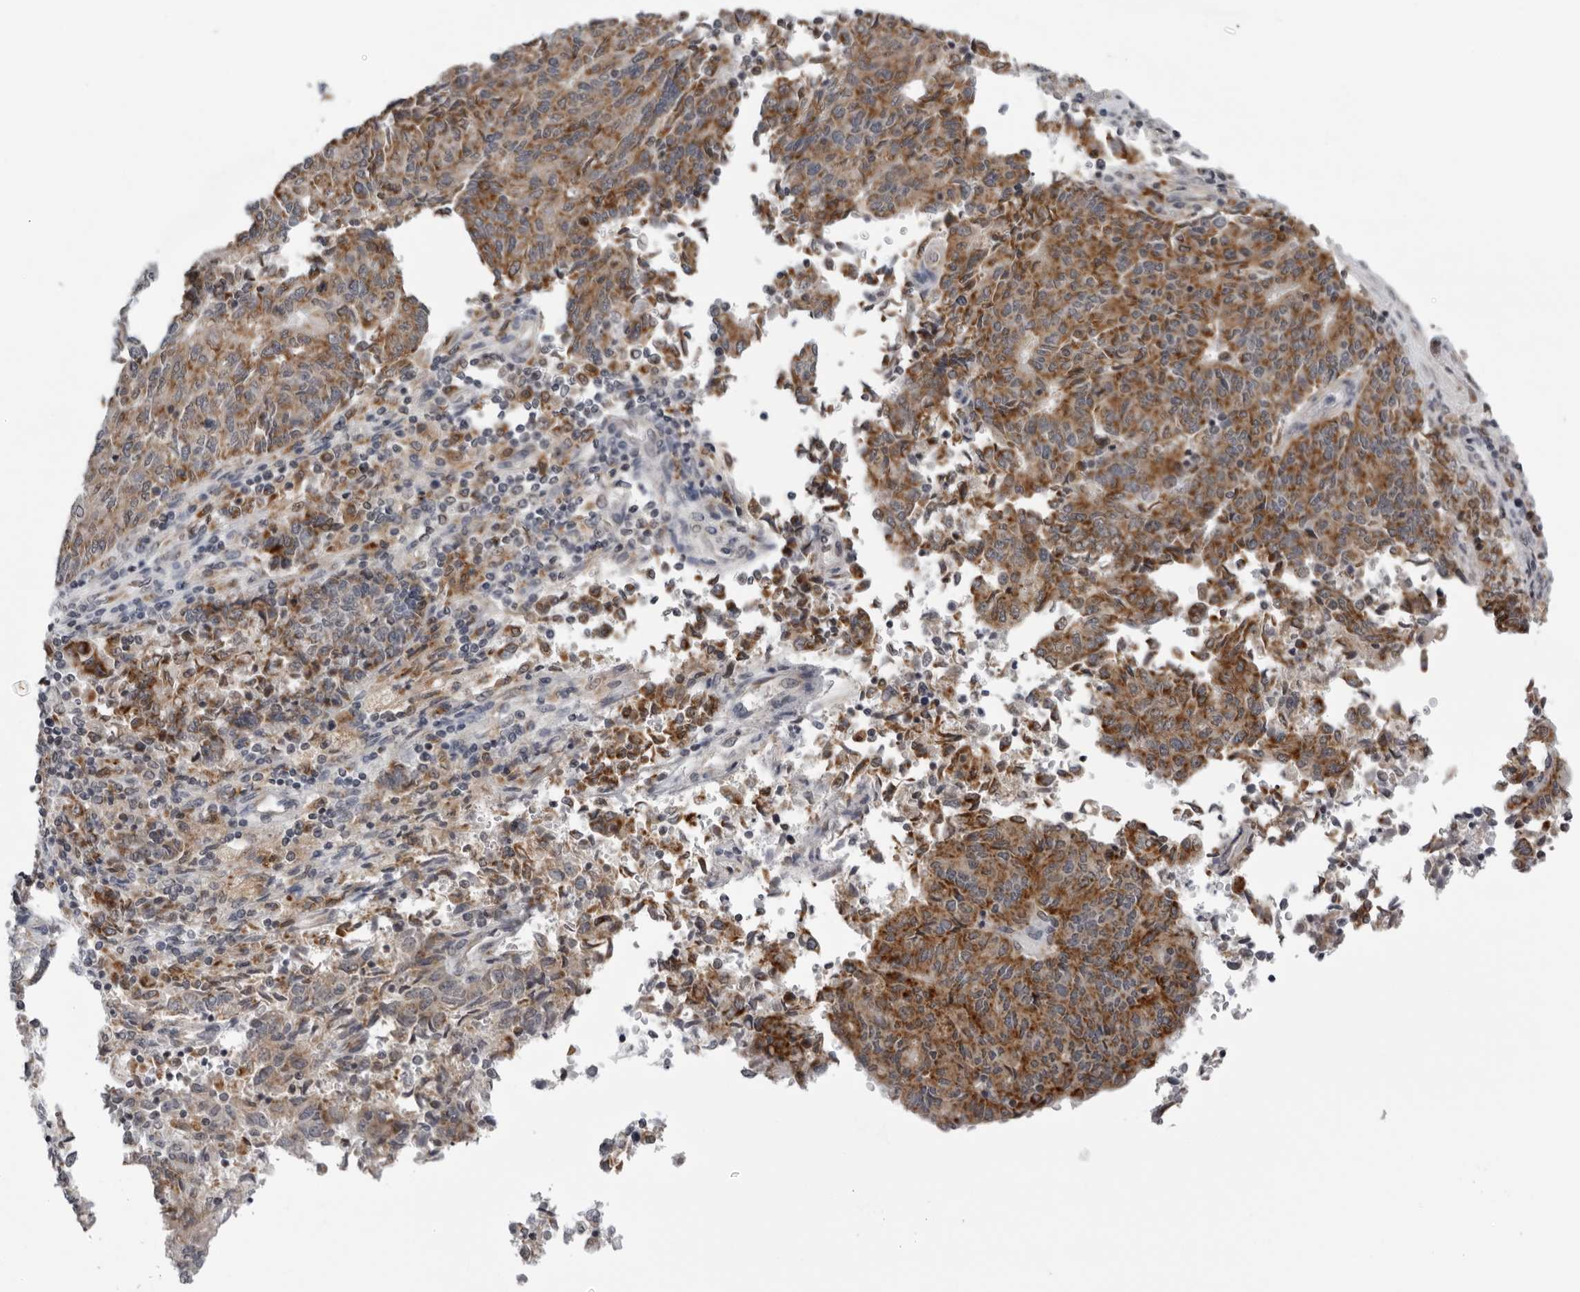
{"staining": {"intensity": "strong", "quantity": "25%-75%", "location": "cytoplasmic/membranous"}, "tissue": "endometrial cancer", "cell_type": "Tumor cells", "image_type": "cancer", "snomed": [{"axis": "morphology", "description": "Adenocarcinoma, NOS"}, {"axis": "topography", "description": "Endometrium"}], "caption": "The image demonstrates staining of endometrial cancer, revealing strong cytoplasmic/membranous protein staining (brown color) within tumor cells. (DAB IHC with brightfield microscopy, high magnification).", "gene": "CPT2", "patient": {"sex": "female", "age": 80}}